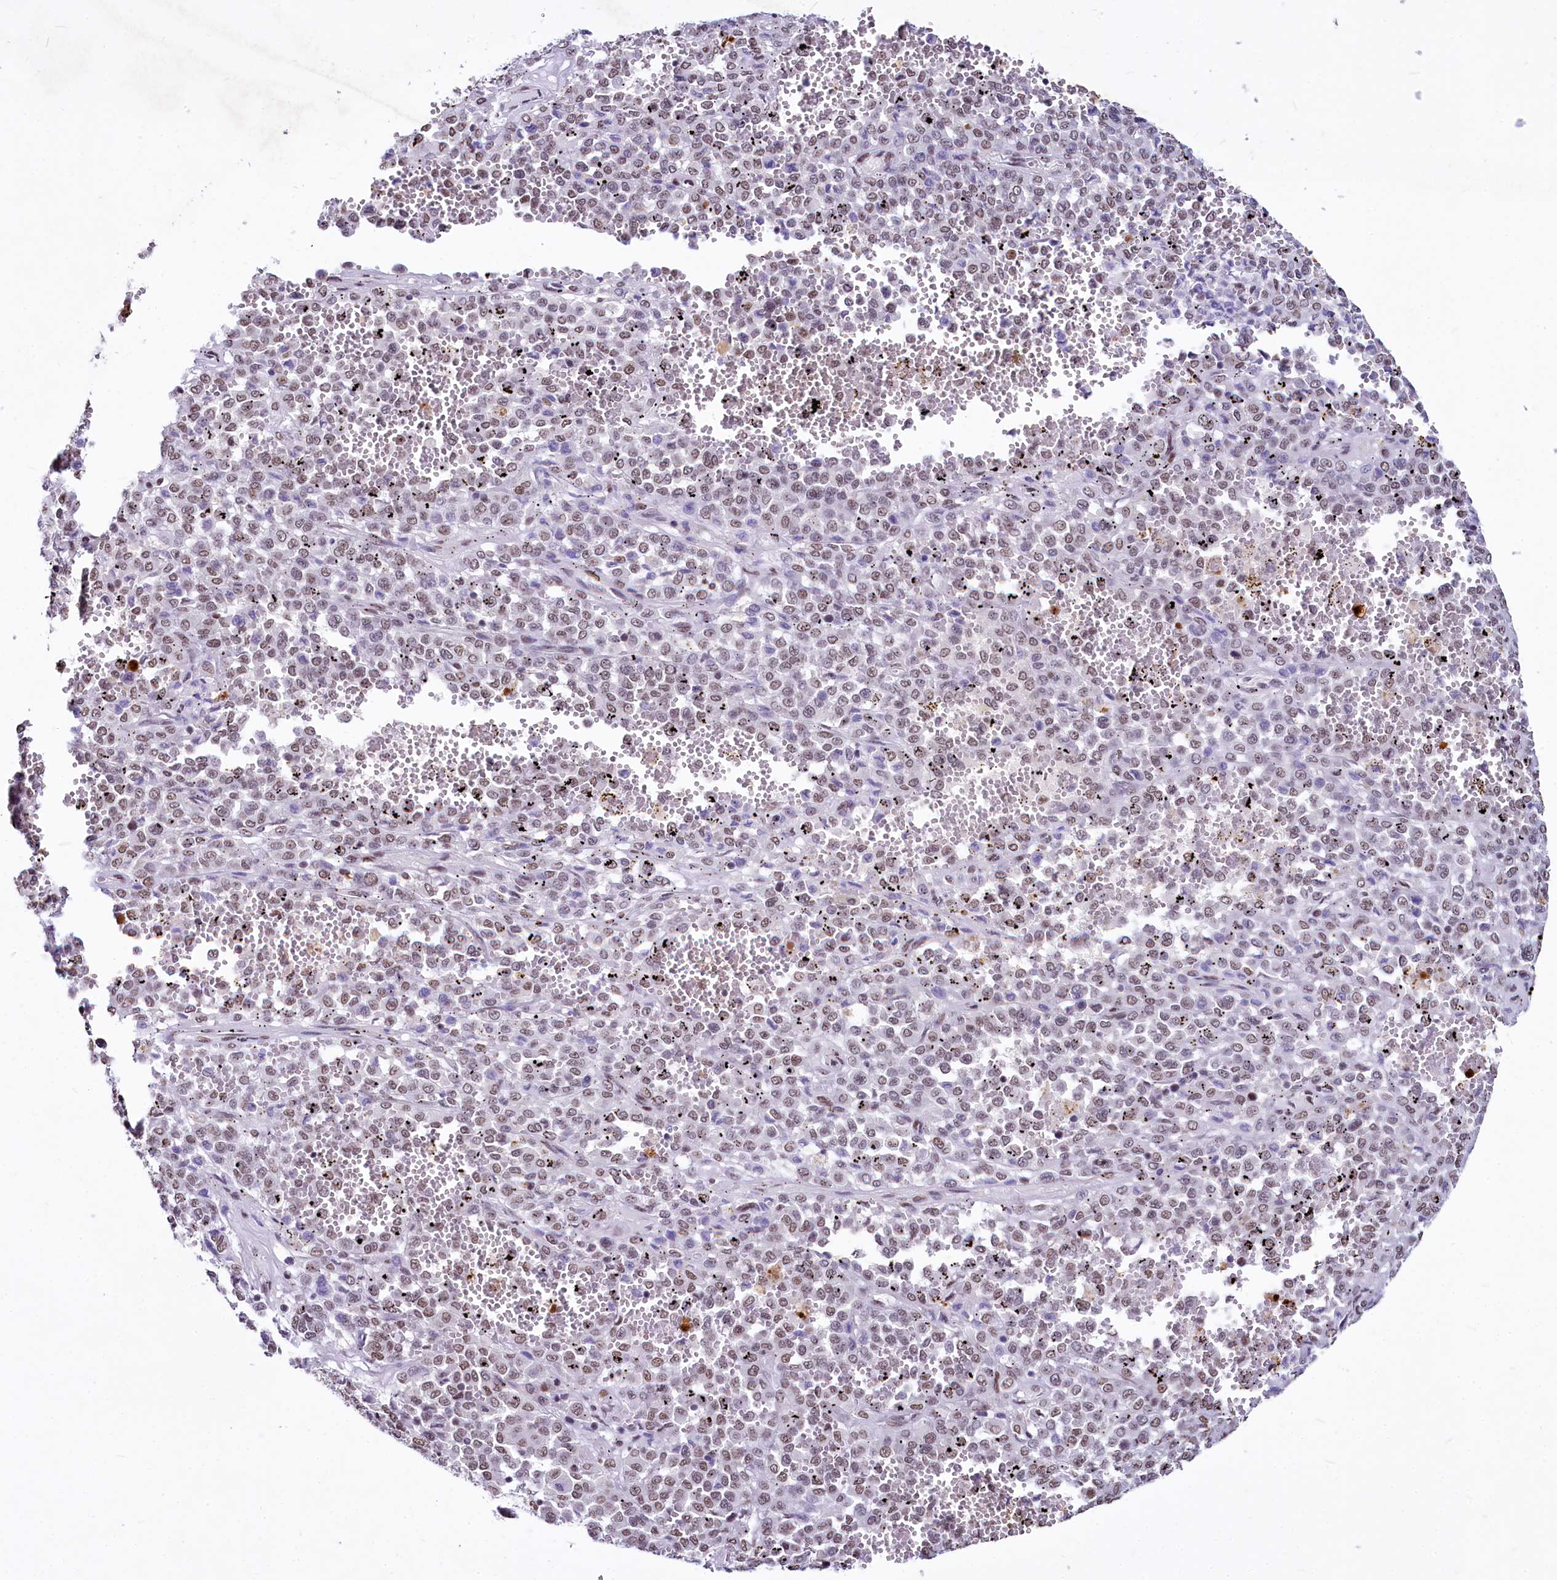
{"staining": {"intensity": "weak", "quantity": ">75%", "location": "nuclear"}, "tissue": "melanoma", "cell_type": "Tumor cells", "image_type": "cancer", "snomed": [{"axis": "morphology", "description": "Malignant melanoma, Metastatic site"}, {"axis": "topography", "description": "Pancreas"}], "caption": "Immunohistochemical staining of melanoma exhibits low levels of weak nuclear staining in about >75% of tumor cells.", "gene": "PARPBP", "patient": {"sex": "female", "age": 30}}